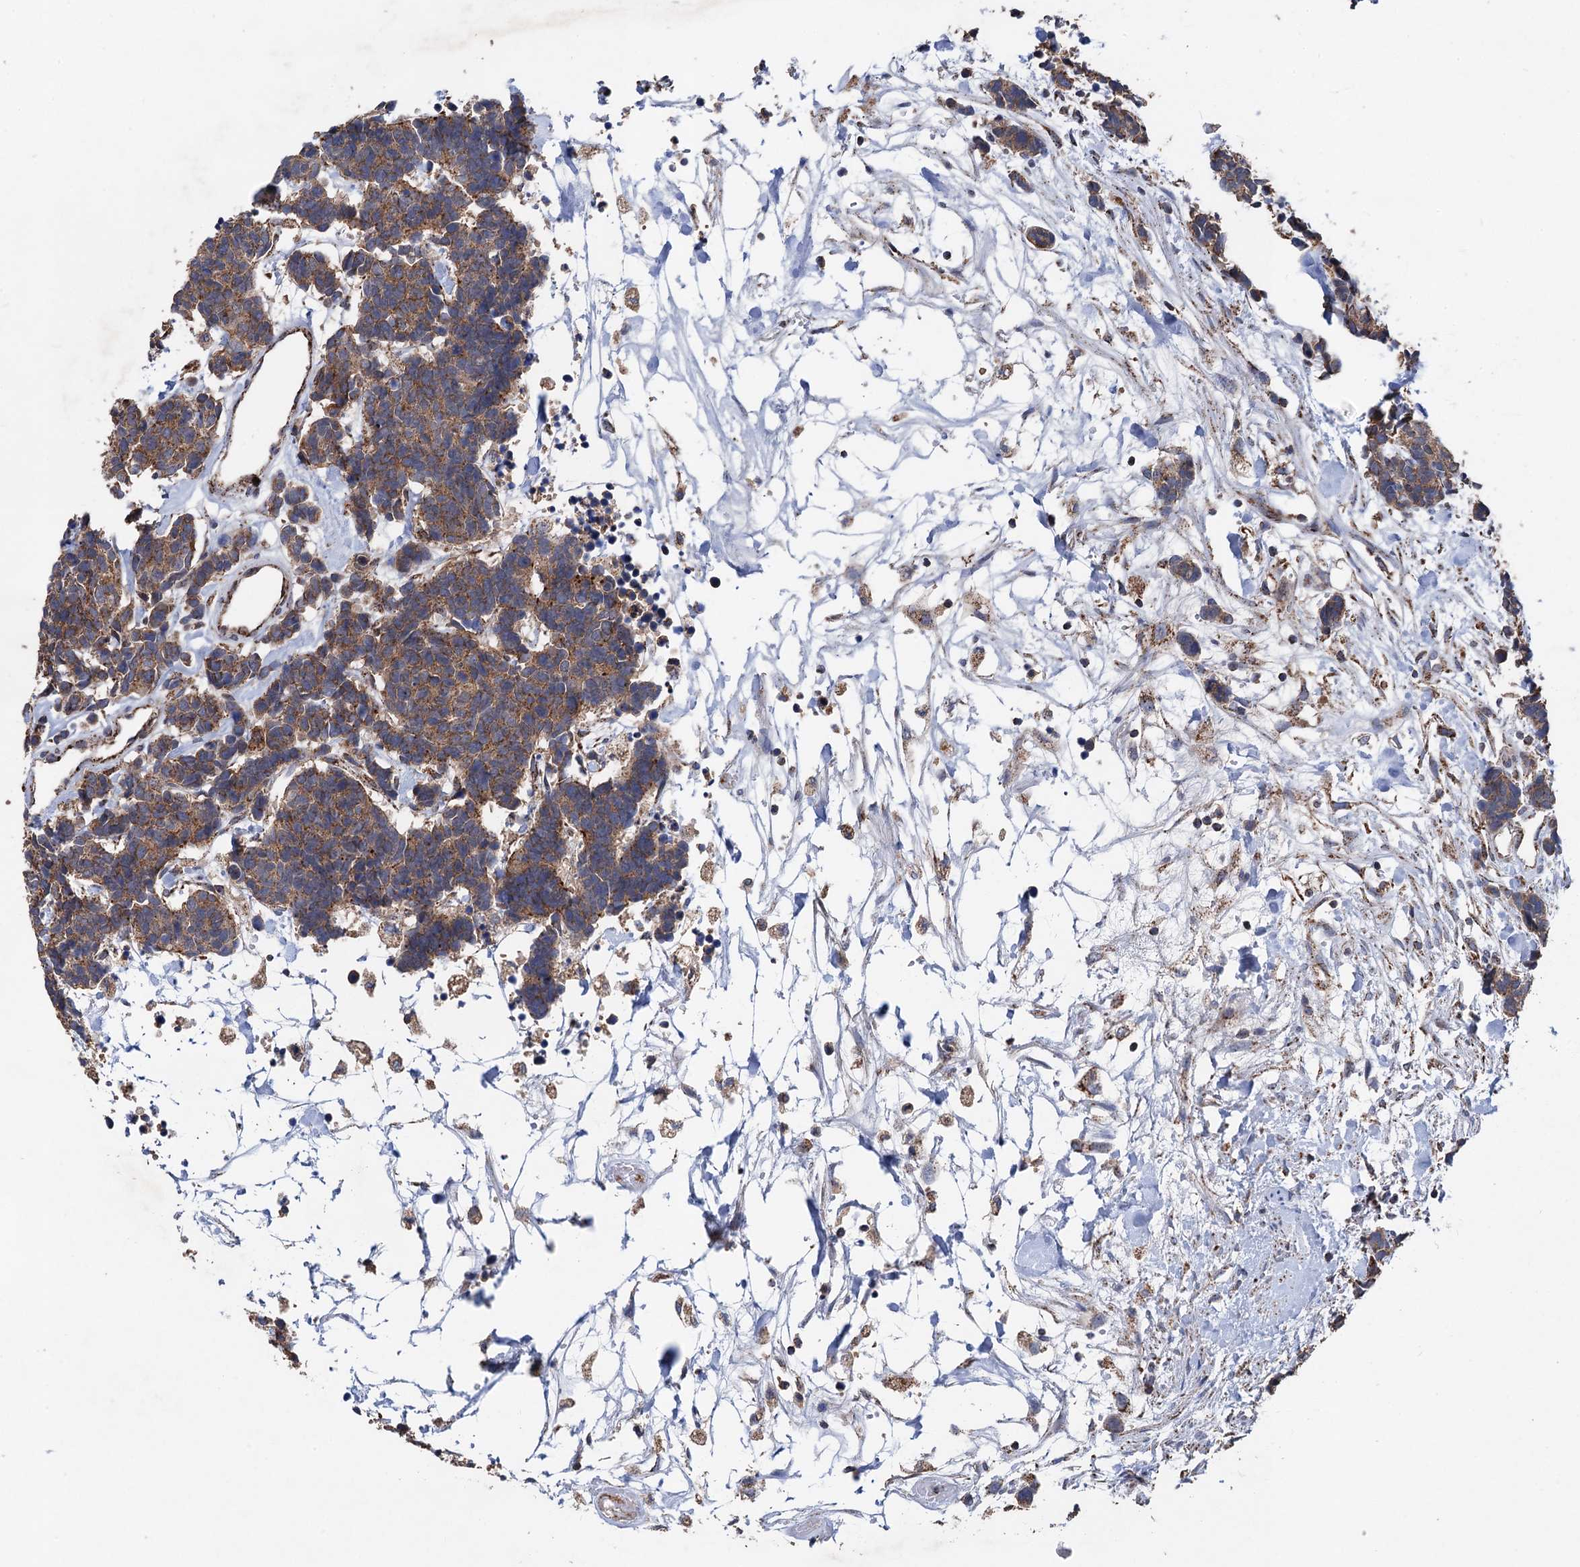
{"staining": {"intensity": "moderate", "quantity": ">75%", "location": "cytoplasmic/membranous"}, "tissue": "carcinoid", "cell_type": "Tumor cells", "image_type": "cancer", "snomed": [{"axis": "morphology", "description": "Carcinoma, NOS"}, {"axis": "morphology", "description": "Carcinoid, malignant, NOS"}, {"axis": "topography", "description": "Urinary bladder"}], "caption": "The photomicrograph reveals a brown stain indicating the presence of a protein in the cytoplasmic/membranous of tumor cells in carcinoid.", "gene": "DGLUCY", "patient": {"sex": "male", "age": 57}}